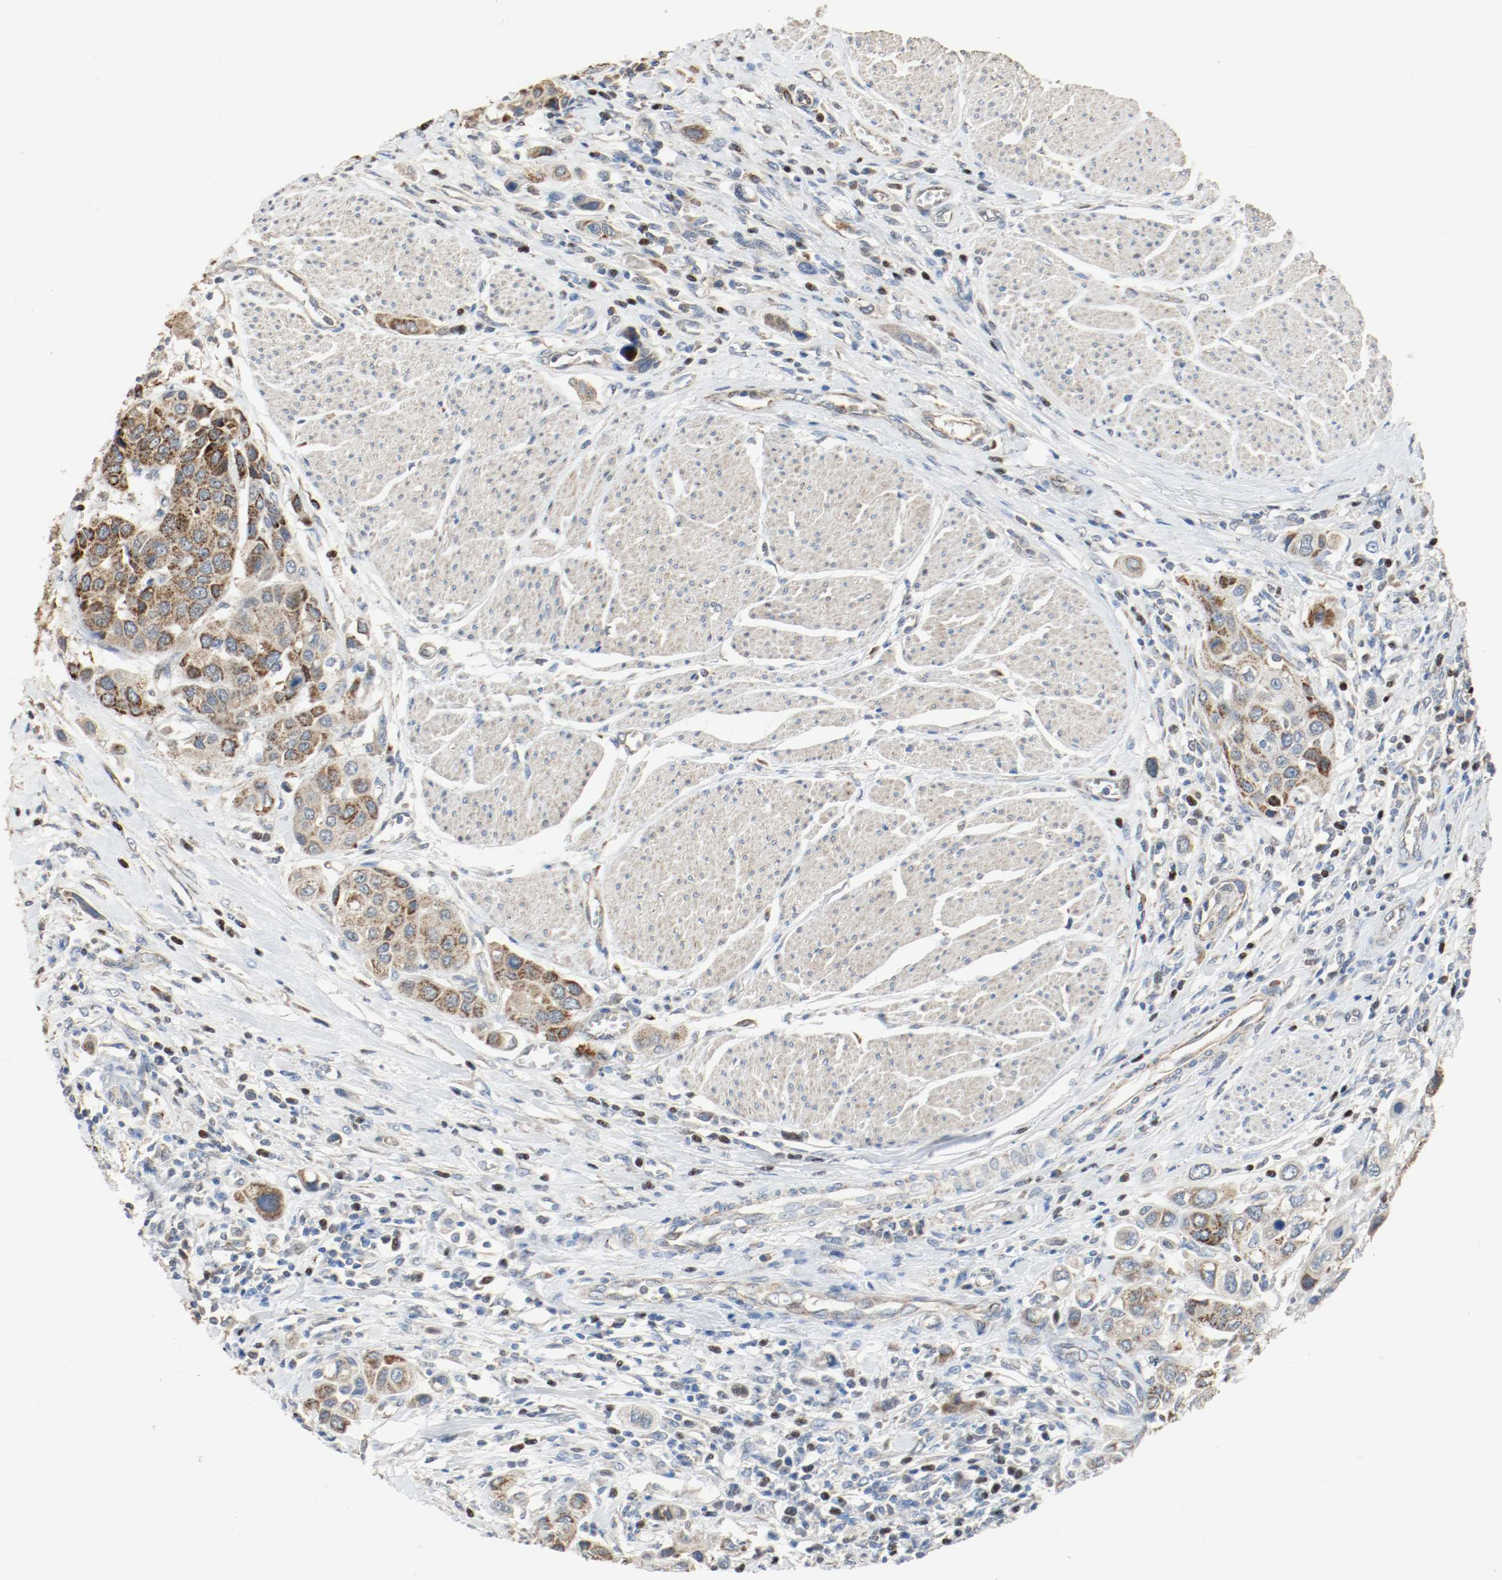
{"staining": {"intensity": "strong", "quantity": ">75%", "location": "cytoplasmic/membranous"}, "tissue": "urothelial cancer", "cell_type": "Tumor cells", "image_type": "cancer", "snomed": [{"axis": "morphology", "description": "Urothelial carcinoma, High grade"}, {"axis": "topography", "description": "Urinary bladder"}], "caption": "Immunohistochemical staining of human high-grade urothelial carcinoma demonstrates high levels of strong cytoplasmic/membranous staining in about >75% of tumor cells. The staining is performed using DAB brown chromogen to label protein expression. The nuclei are counter-stained blue using hematoxylin.", "gene": "ALDH4A1", "patient": {"sex": "male", "age": 50}}